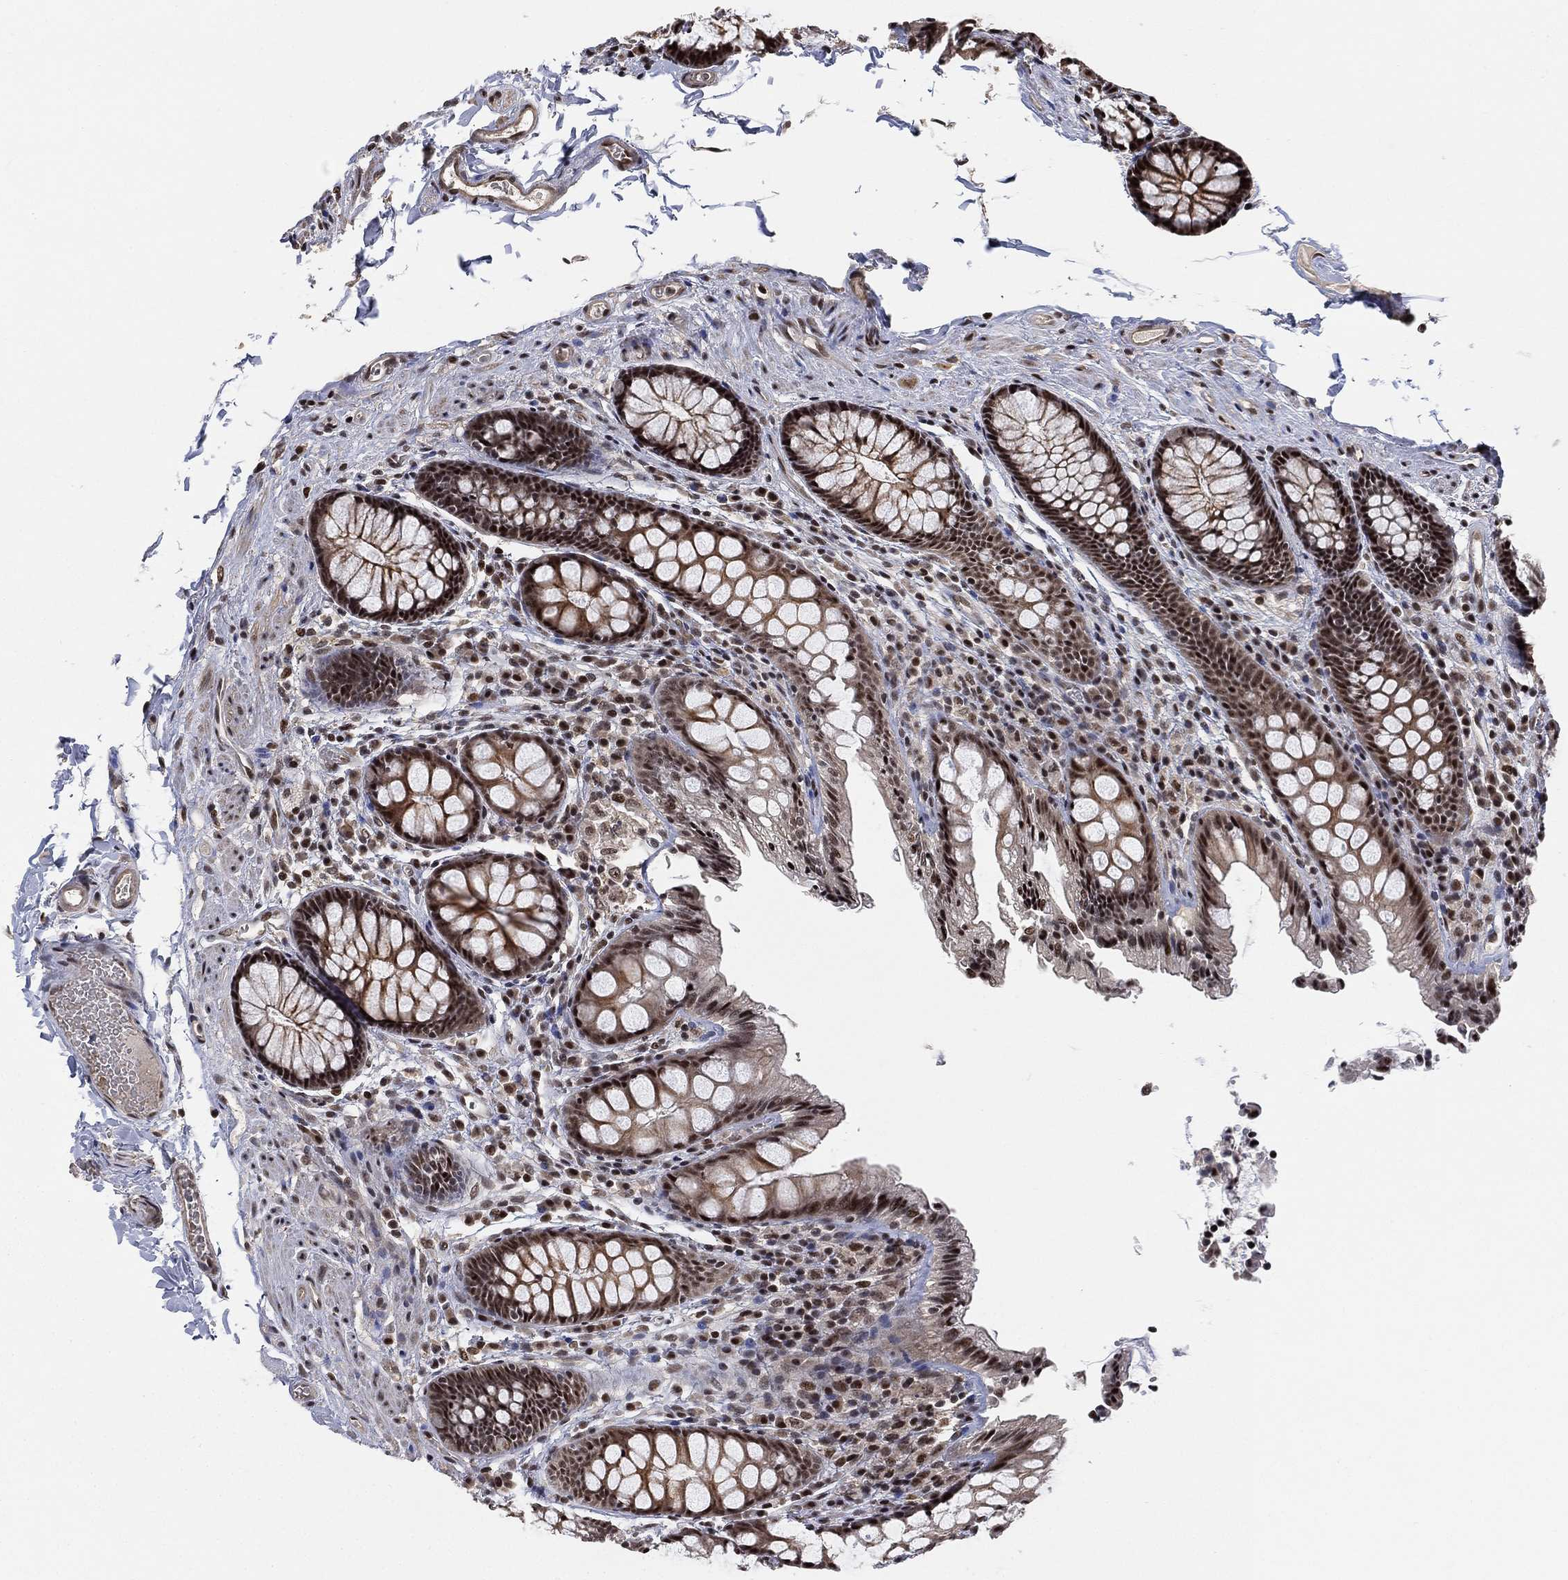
{"staining": {"intensity": "moderate", "quantity": "<25%", "location": "nuclear"}, "tissue": "colon", "cell_type": "Endothelial cells", "image_type": "normal", "snomed": [{"axis": "morphology", "description": "Normal tissue, NOS"}, {"axis": "topography", "description": "Colon"}], "caption": "Immunohistochemistry (IHC) histopathology image of benign colon stained for a protein (brown), which shows low levels of moderate nuclear expression in approximately <25% of endothelial cells.", "gene": "ZSCAN30", "patient": {"sex": "female", "age": 86}}